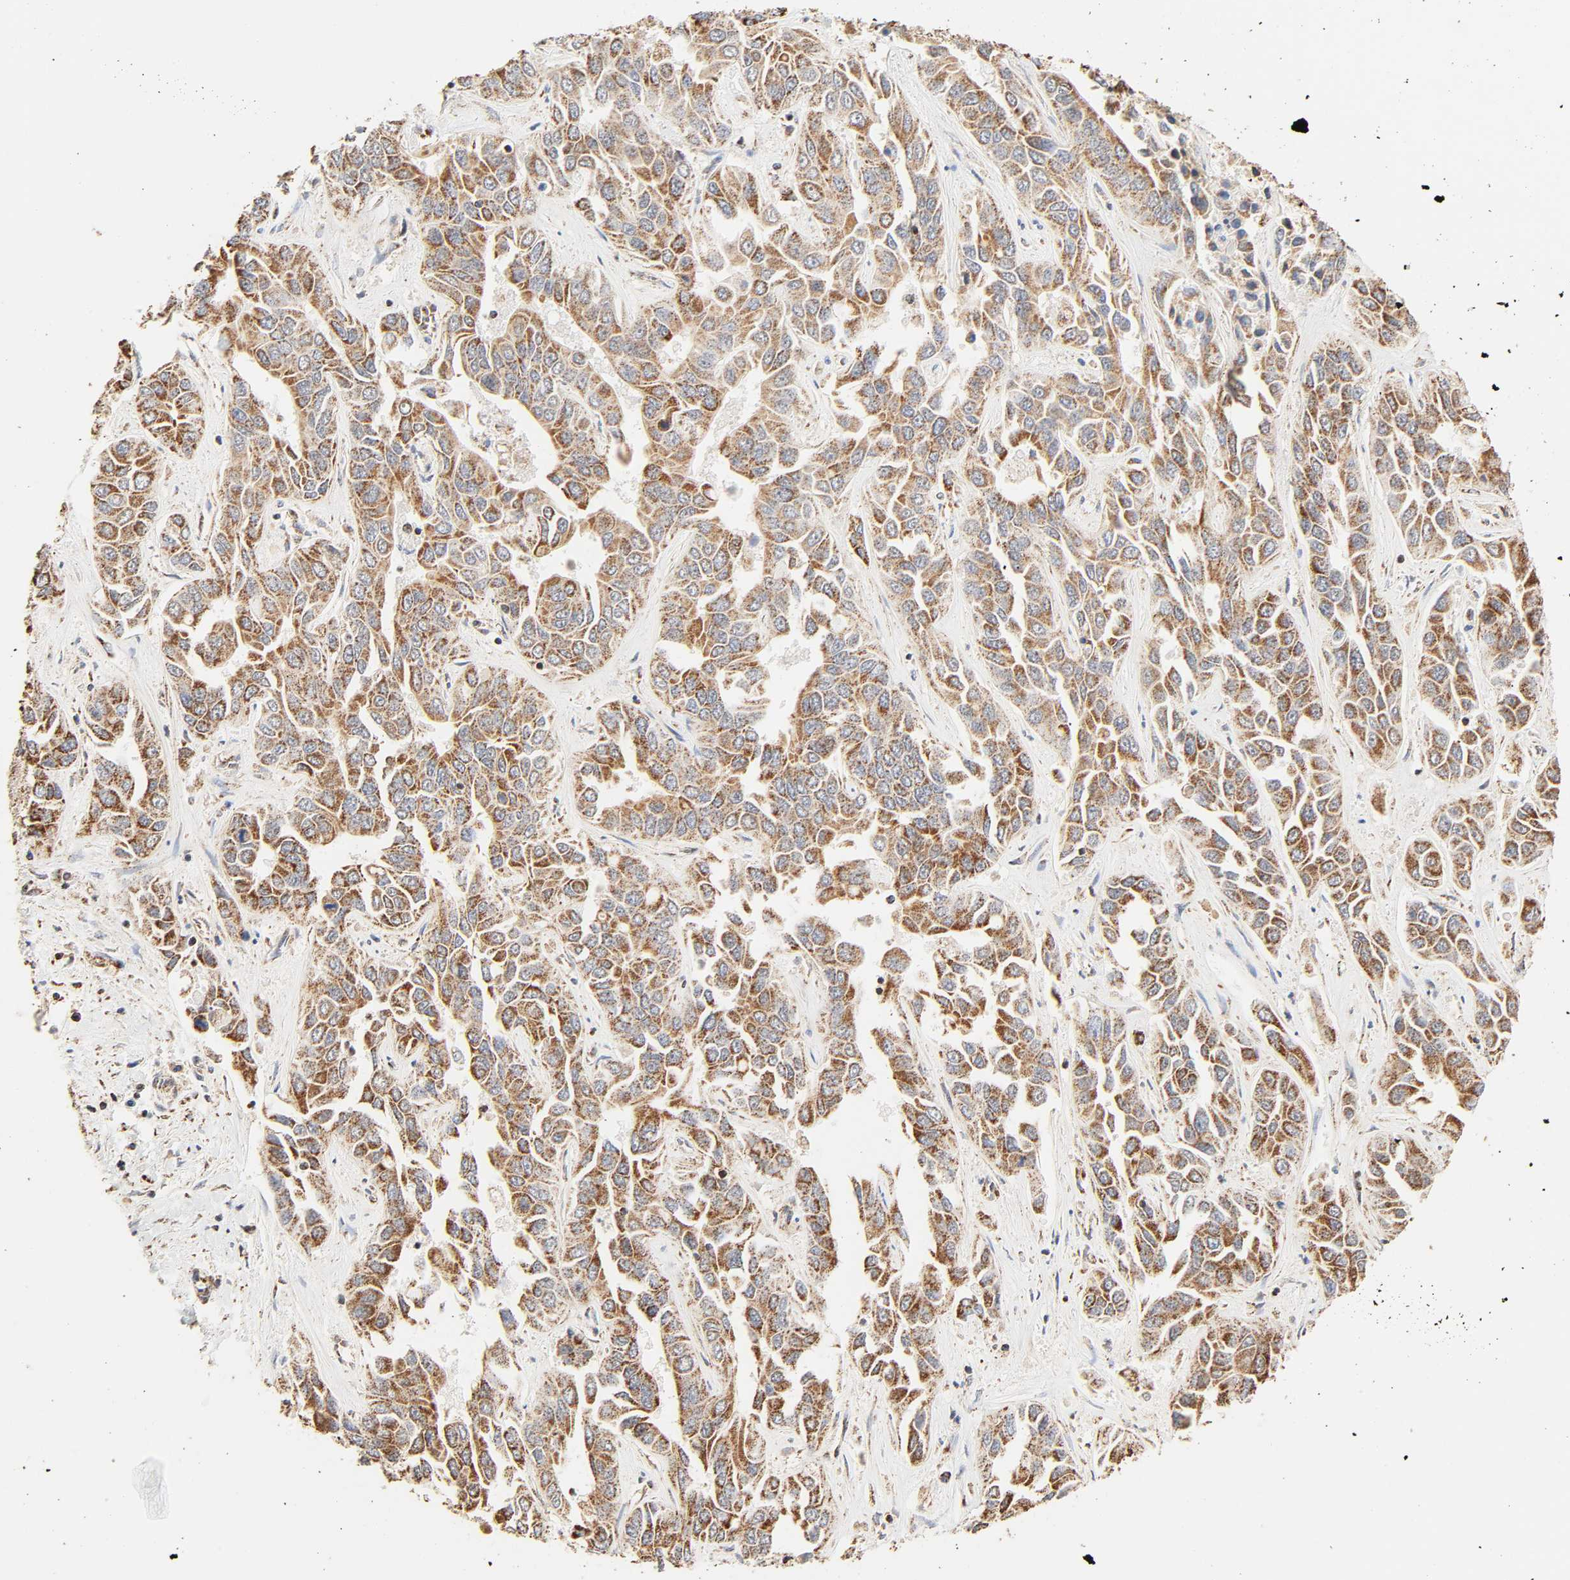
{"staining": {"intensity": "moderate", "quantity": ">75%", "location": "cytoplasmic/membranous"}, "tissue": "liver cancer", "cell_type": "Tumor cells", "image_type": "cancer", "snomed": [{"axis": "morphology", "description": "Cholangiocarcinoma"}, {"axis": "topography", "description": "Liver"}], "caption": "Liver cancer (cholangiocarcinoma) stained with a brown dye exhibits moderate cytoplasmic/membranous positive staining in approximately >75% of tumor cells.", "gene": "ZMAT5", "patient": {"sex": "female", "age": 52}}